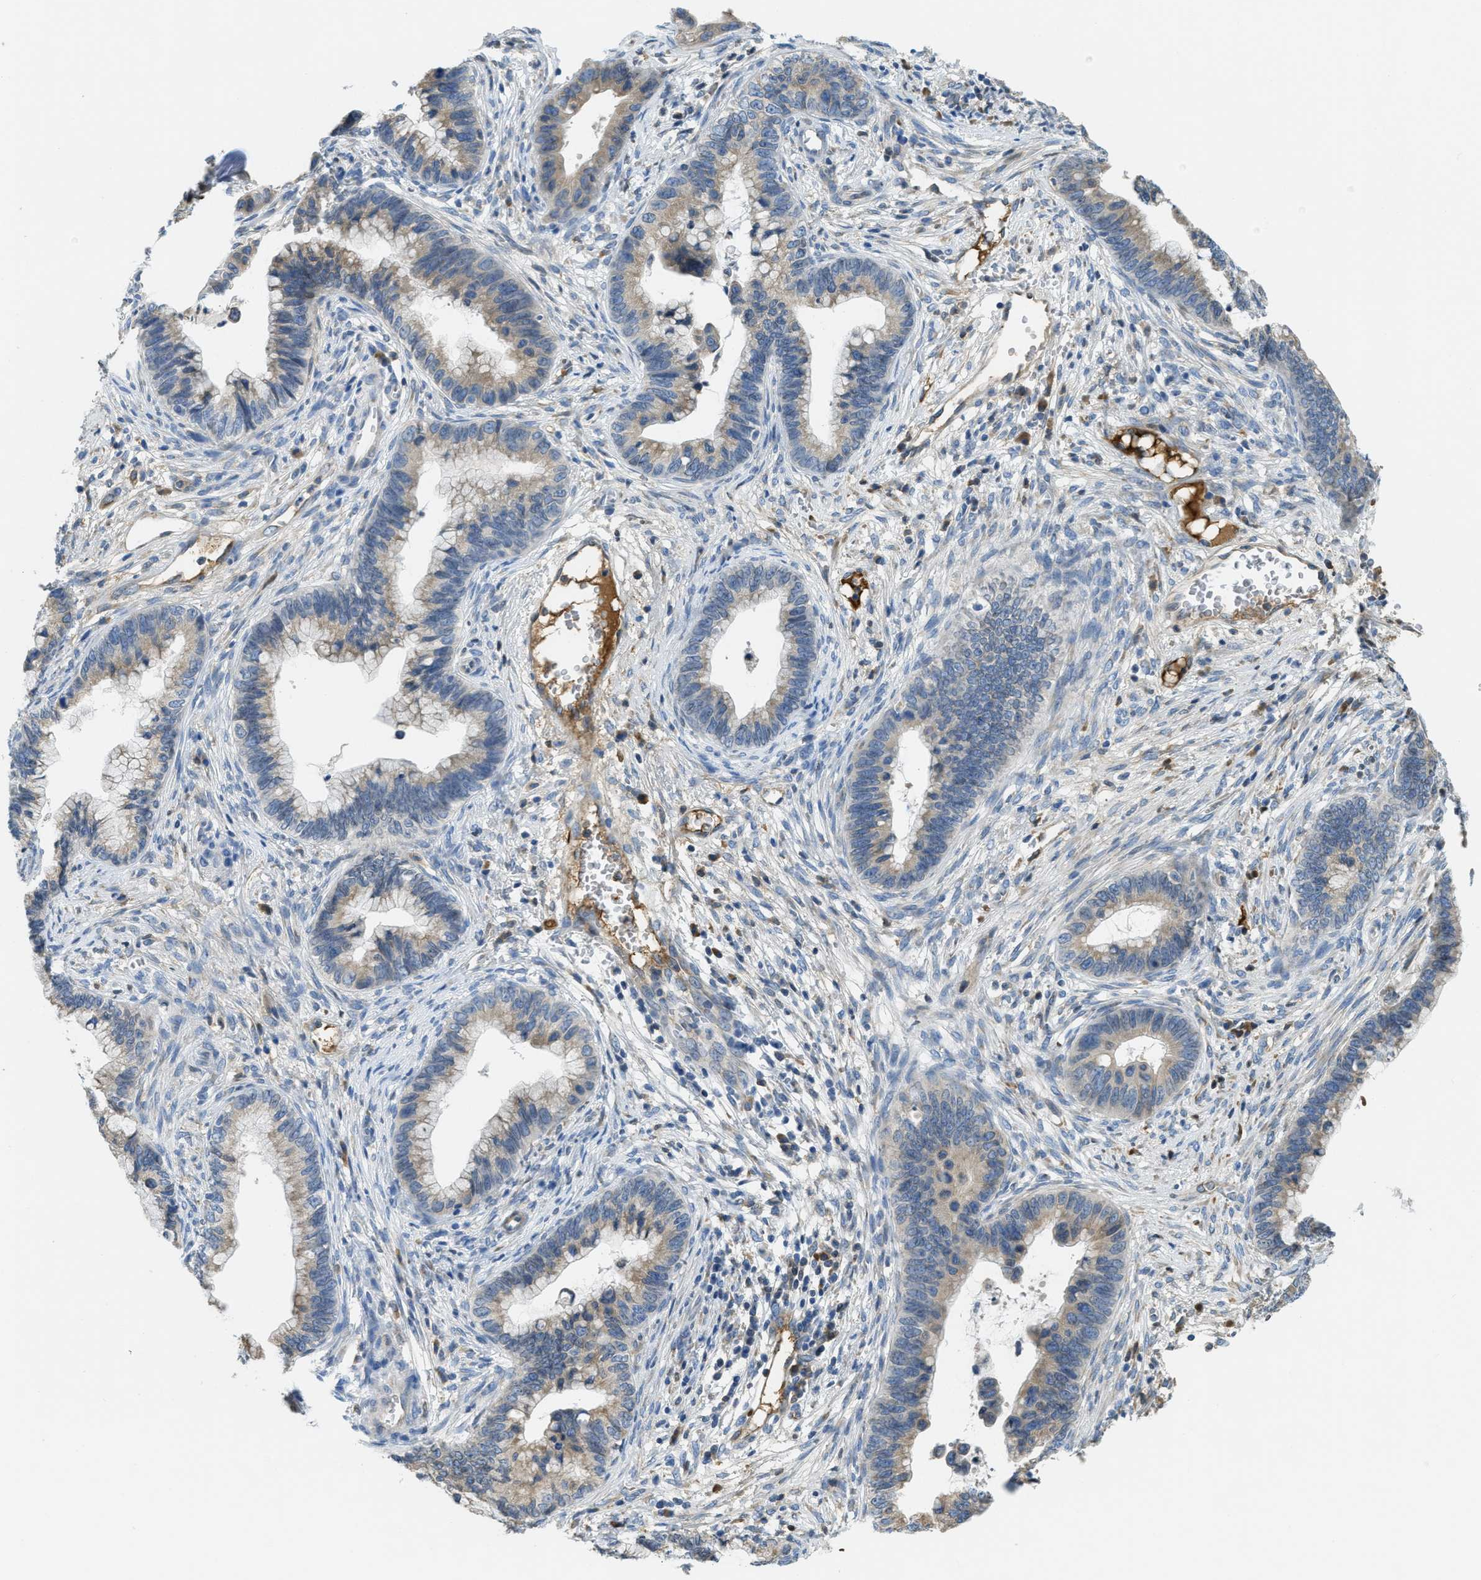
{"staining": {"intensity": "weak", "quantity": "25%-75%", "location": "cytoplasmic/membranous"}, "tissue": "cervical cancer", "cell_type": "Tumor cells", "image_type": "cancer", "snomed": [{"axis": "morphology", "description": "Adenocarcinoma, NOS"}, {"axis": "topography", "description": "Cervix"}], "caption": "Immunohistochemical staining of human adenocarcinoma (cervical) reveals low levels of weak cytoplasmic/membranous protein expression in about 25%-75% of tumor cells. (DAB = brown stain, brightfield microscopy at high magnification).", "gene": "MPDU1", "patient": {"sex": "female", "age": 44}}